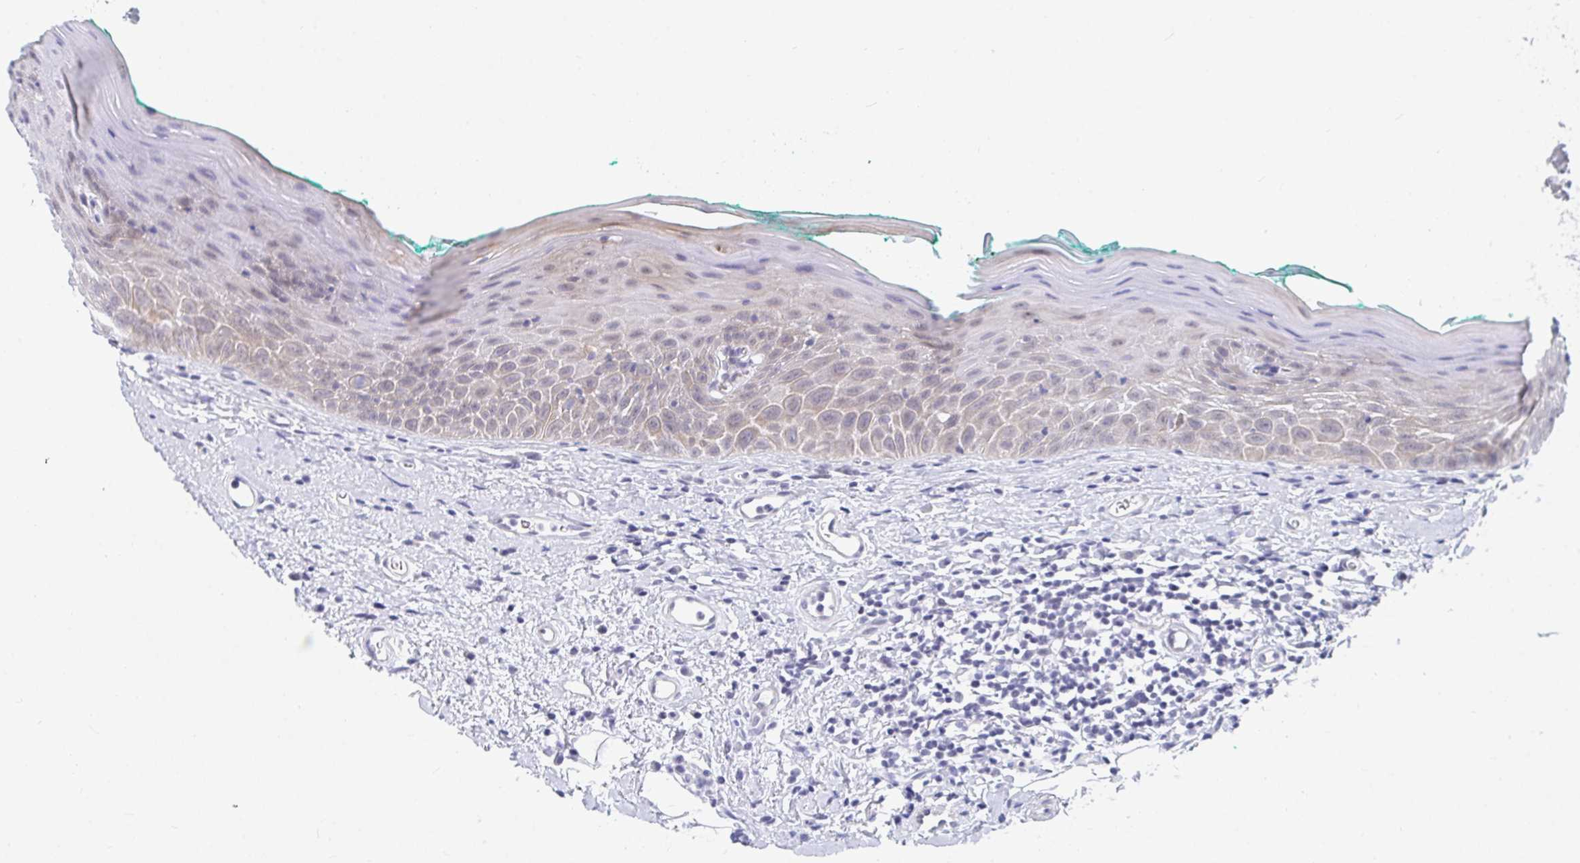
{"staining": {"intensity": "weak", "quantity": "25%-75%", "location": "cytoplasmic/membranous,nuclear"}, "tissue": "oral mucosa", "cell_type": "Squamous epithelial cells", "image_type": "normal", "snomed": [{"axis": "morphology", "description": "Normal tissue, NOS"}, {"axis": "topography", "description": "Oral tissue"}, {"axis": "topography", "description": "Tounge, NOS"}], "caption": "Immunohistochemical staining of benign human oral mucosa displays 25%-75% levels of weak cytoplasmic/membranous,nuclear protein expression in approximately 25%-75% of squamous epithelial cells. (Stains: DAB in brown, nuclei in blue, Microscopy: brightfield microscopy at high magnification).", "gene": "DAOA", "patient": {"sex": "male", "age": 83}}